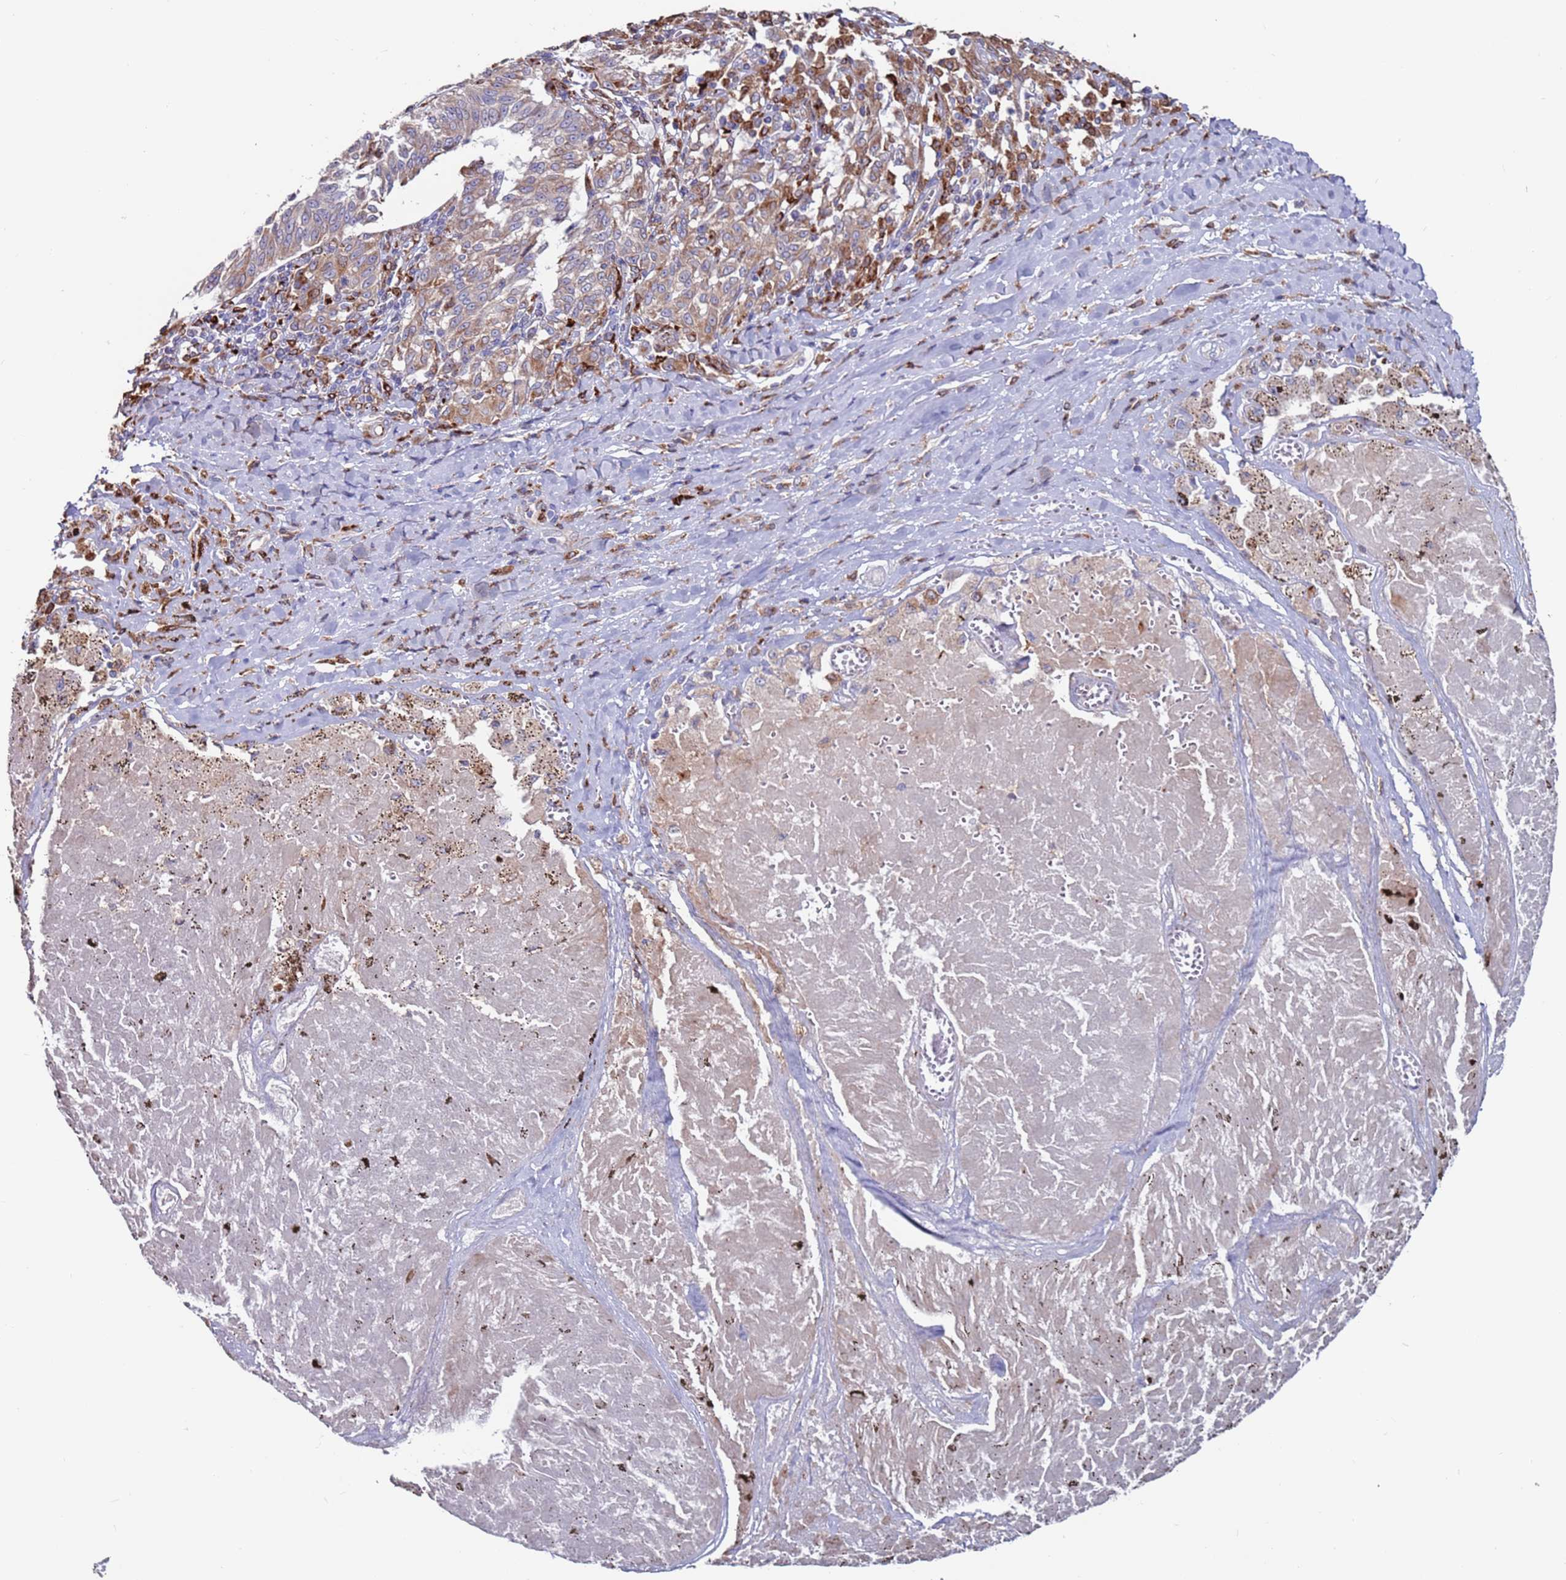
{"staining": {"intensity": "moderate", "quantity": "<25%", "location": "cytoplasmic/membranous"}, "tissue": "melanoma", "cell_type": "Tumor cells", "image_type": "cancer", "snomed": [{"axis": "morphology", "description": "Malignant melanoma, NOS"}, {"axis": "topography", "description": "Skin"}], "caption": "Immunohistochemistry micrograph of malignant melanoma stained for a protein (brown), which displays low levels of moderate cytoplasmic/membranous expression in approximately <25% of tumor cells.", "gene": "GREB1L", "patient": {"sex": "female", "age": 72}}